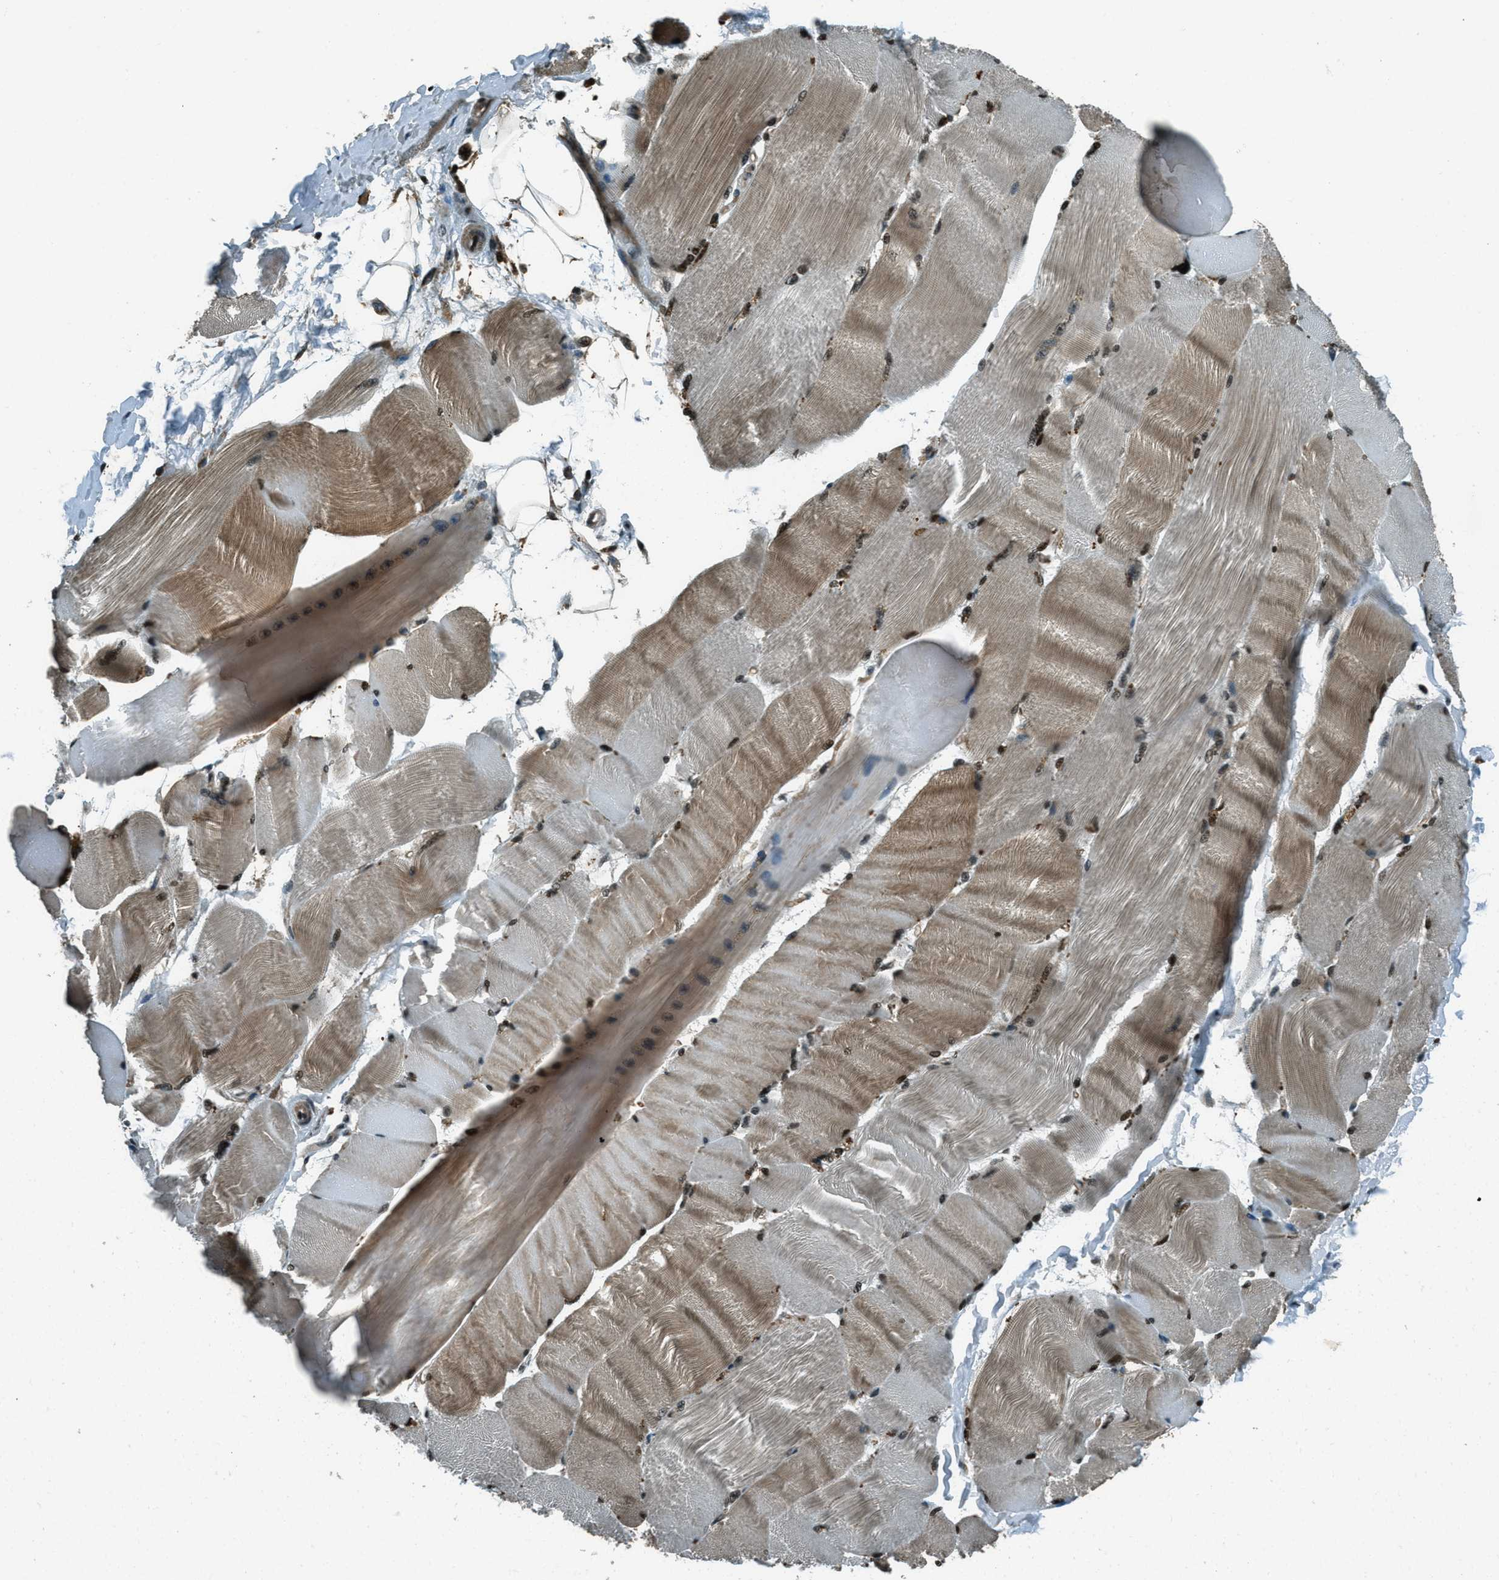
{"staining": {"intensity": "moderate", "quantity": ">75%", "location": "cytoplasmic/membranous,nuclear"}, "tissue": "skeletal muscle", "cell_type": "Myocytes", "image_type": "normal", "snomed": [{"axis": "morphology", "description": "Normal tissue, NOS"}, {"axis": "topography", "description": "Skin"}, {"axis": "topography", "description": "Skeletal muscle"}], "caption": "Brown immunohistochemical staining in normal human skeletal muscle demonstrates moderate cytoplasmic/membranous,nuclear staining in about >75% of myocytes. The staining was performed using DAB (3,3'-diaminobenzidine) to visualize the protein expression in brown, while the nuclei were stained in blue with hematoxylin (Magnification: 20x).", "gene": "TARDBP", "patient": {"sex": "male", "age": 83}}